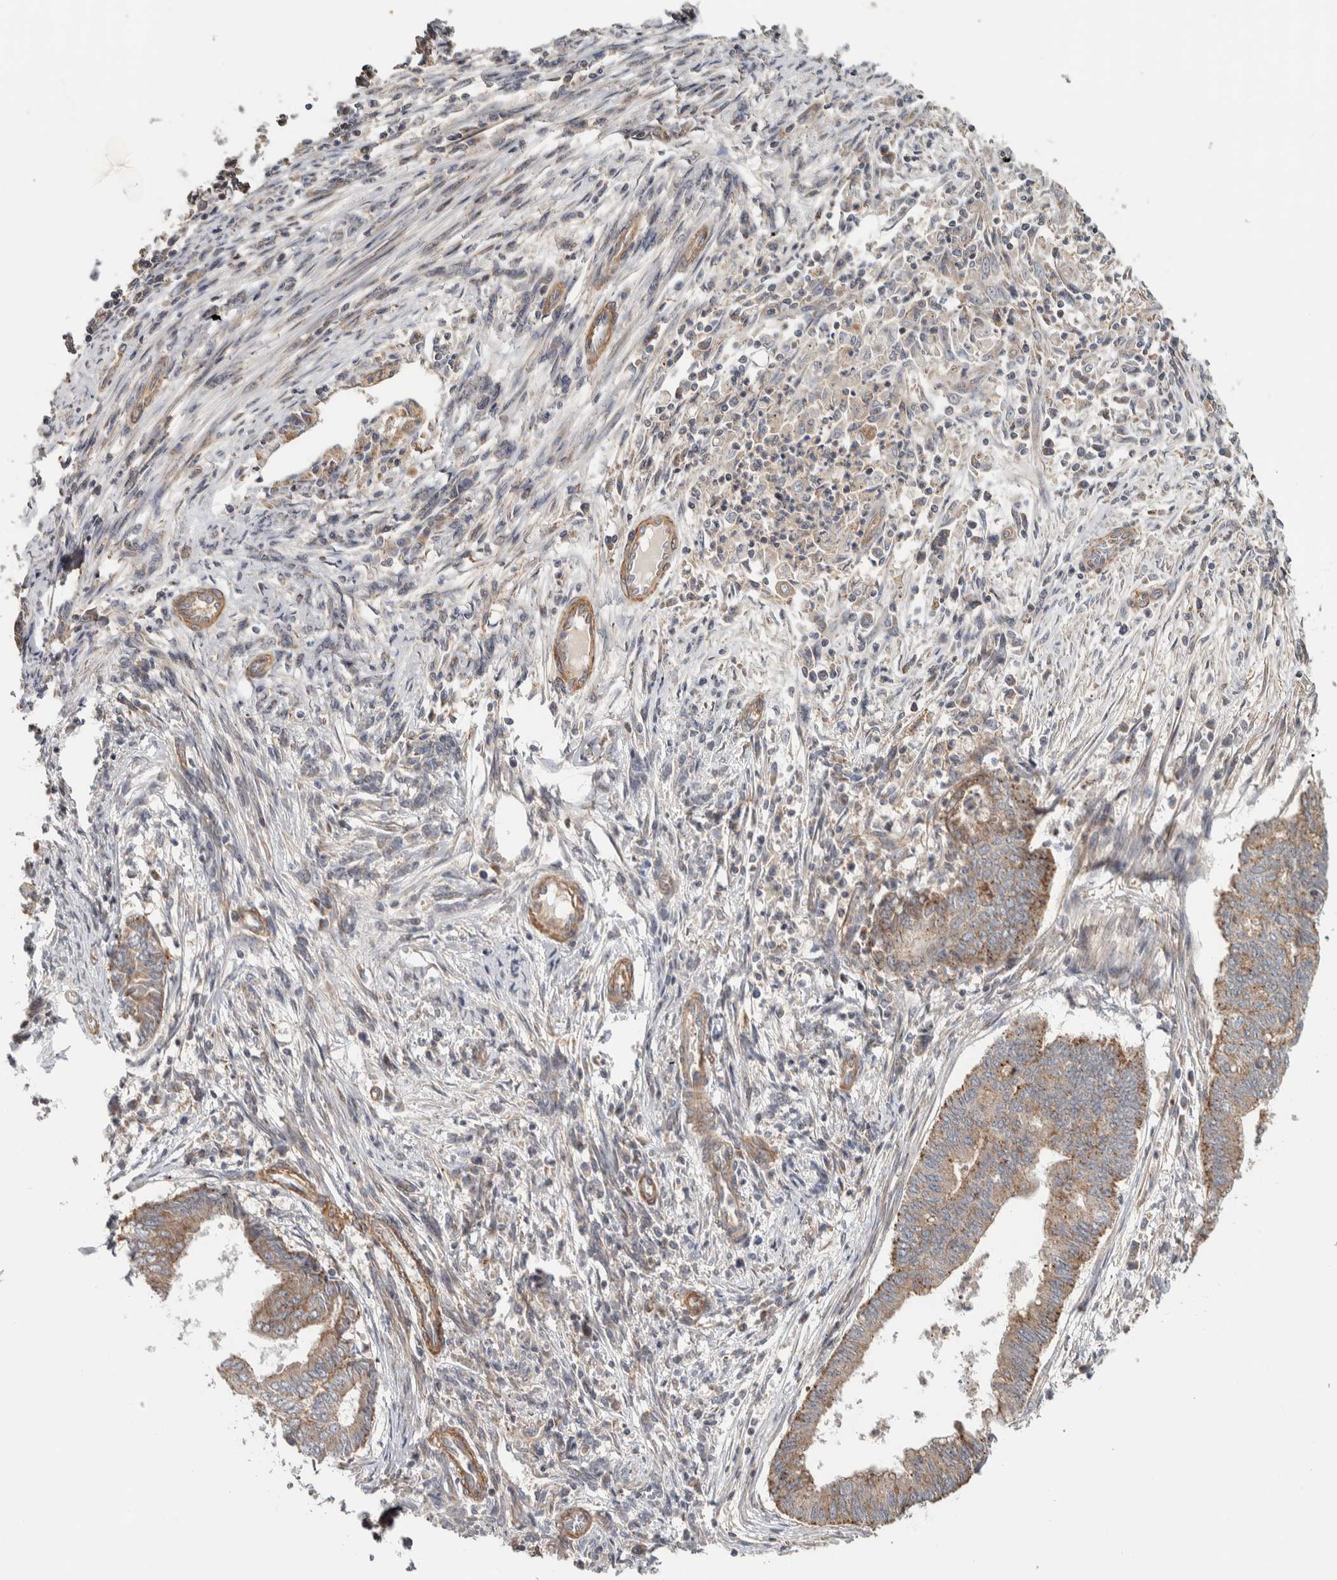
{"staining": {"intensity": "weak", "quantity": ">75%", "location": "cytoplasmic/membranous"}, "tissue": "endometrial cancer", "cell_type": "Tumor cells", "image_type": "cancer", "snomed": [{"axis": "morphology", "description": "Polyp, NOS"}, {"axis": "morphology", "description": "Adenocarcinoma, NOS"}, {"axis": "morphology", "description": "Adenoma, NOS"}, {"axis": "topography", "description": "Endometrium"}], "caption": "Endometrial cancer (polyp) stained for a protein (brown) exhibits weak cytoplasmic/membranous positive expression in approximately >75% of tumor cells.", "gene": "CHMP4C", "patient": {"sex": "female", "age": 79}}